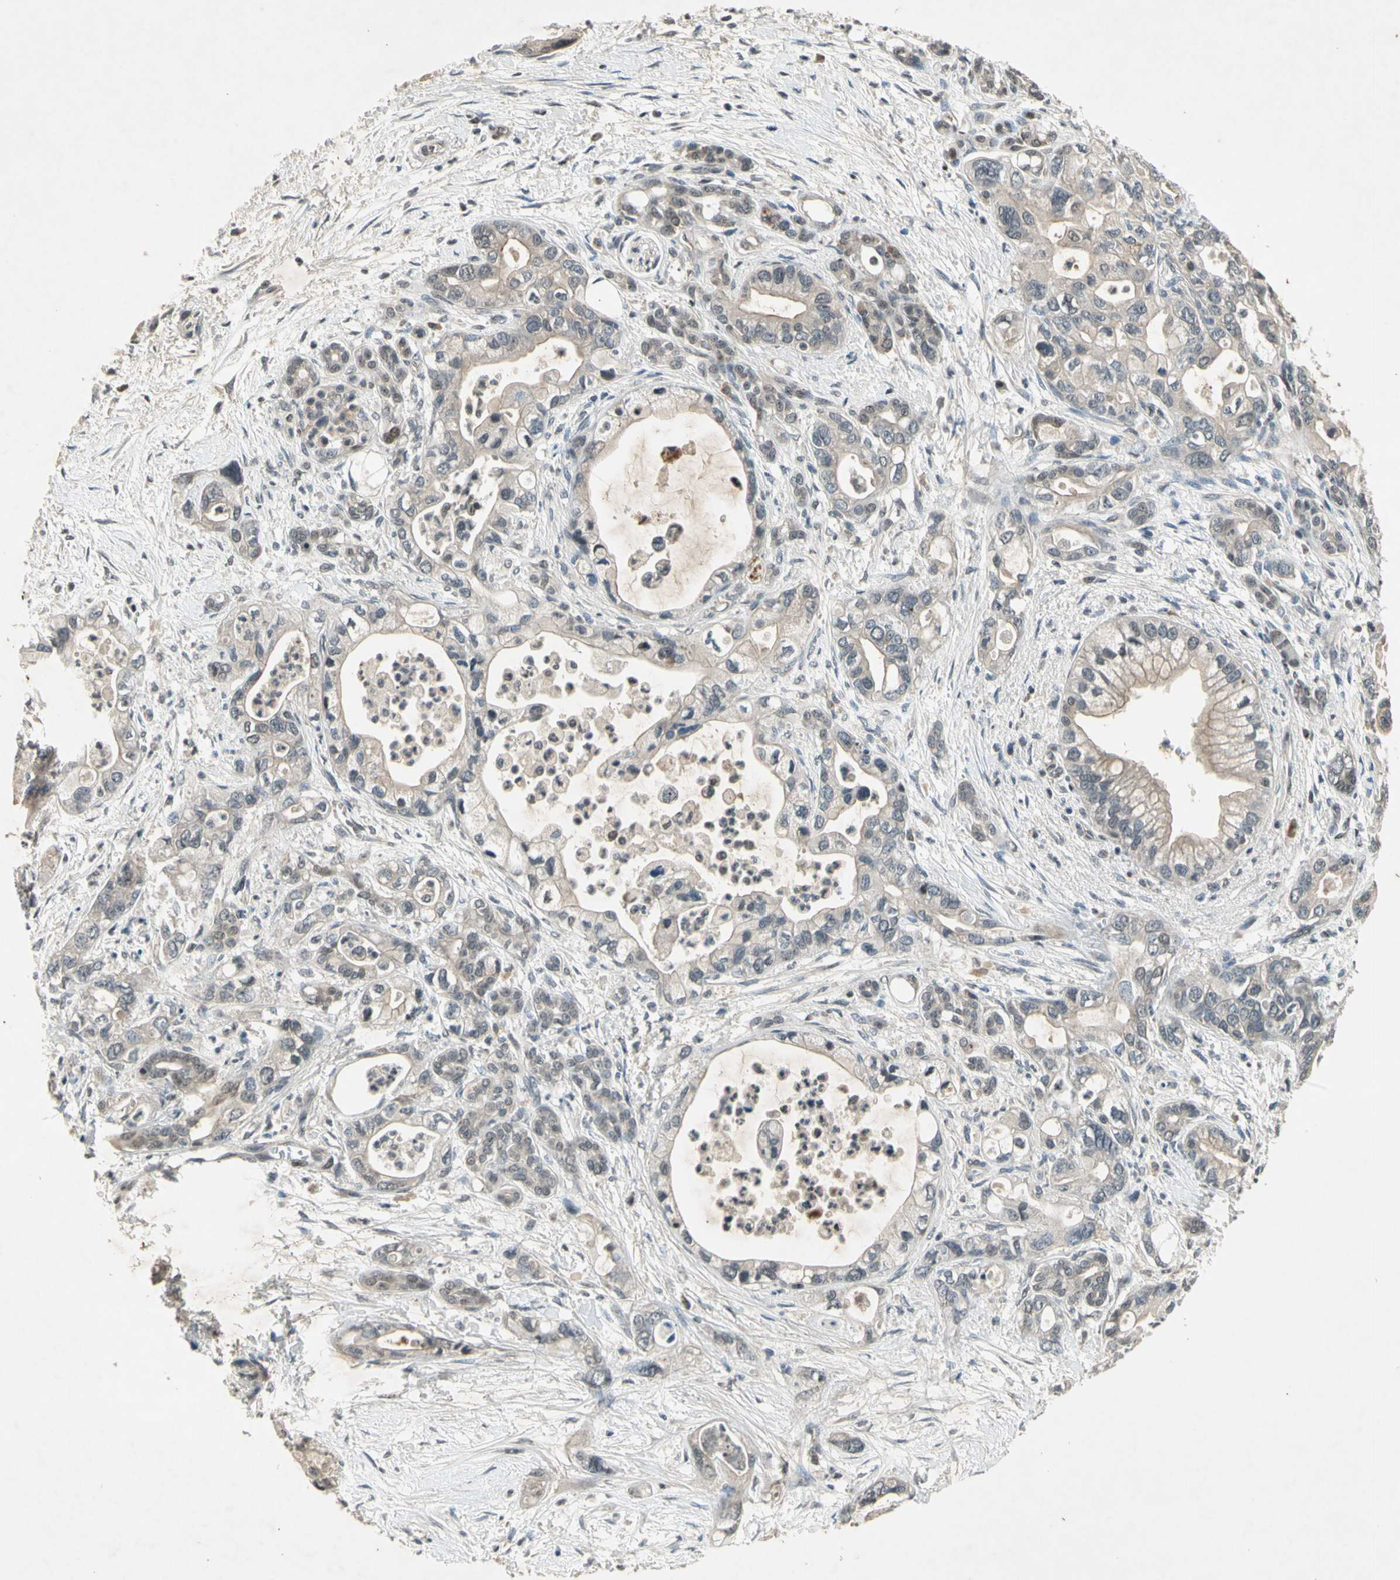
{"staining": {"intensity": "weak", "quantity": "25%-75%", "location": "cytoplasmic/membranous"}, "tissue": "pancreatic cancer", "cell_type": "Tumor cells", "image_type": "cancer", "snomed": [{"axis": "morphology", "description": "Adenocarcinoma, NOS"}, {"axis": "topography", "description": "Pancreas"}], "caption": "An image of human adenocarcinoma (pancreatic) stained for a protein reveals weak cytoplasmic/membranous brown staining in tumor cells.", "gene": "EFNB2", "patient": {"sex": "male", "age": 70}}